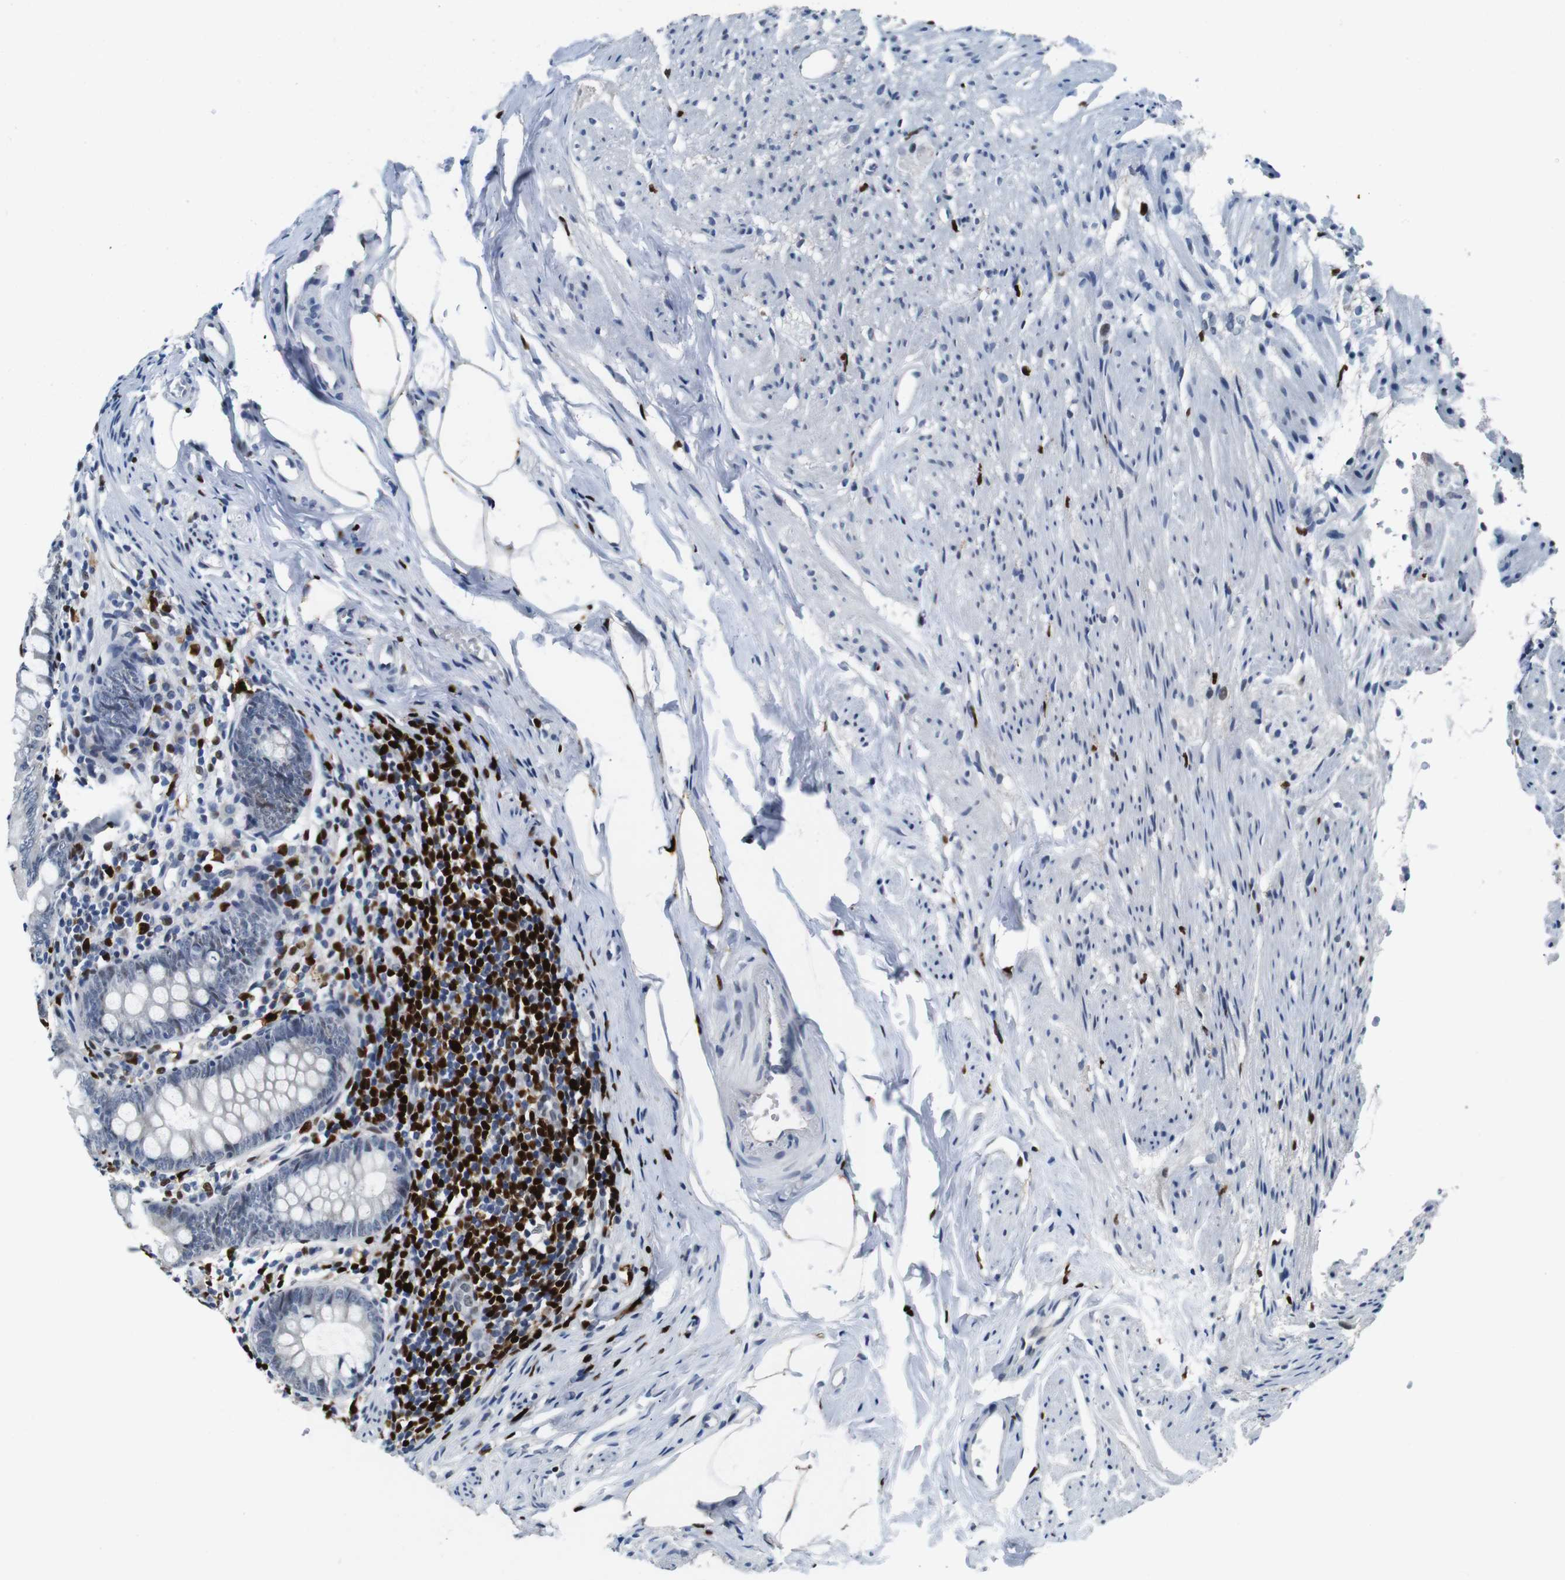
{"staining": {"intensity": "negative", "quantity": "none", "location": "none"}, "tissue": "appendix", "cell_type": "Glandular cells", "image_type": "normal", "snomed": [{"axis": "morphology", "description": "Normal tissue, NOS"}, {"axis": "topography", "description": "Appendix"}], "caption": "An image of appendix stained for a protein exhibits no brown staining in glandular cells. The staining was performed using DAB to visualize the protein expression in brown, while the nuclei were stained in blue with hematoxylin (Magnification: 20x).", "gene": "IRF8", "patient": {"sex": "female", "age": 77}}